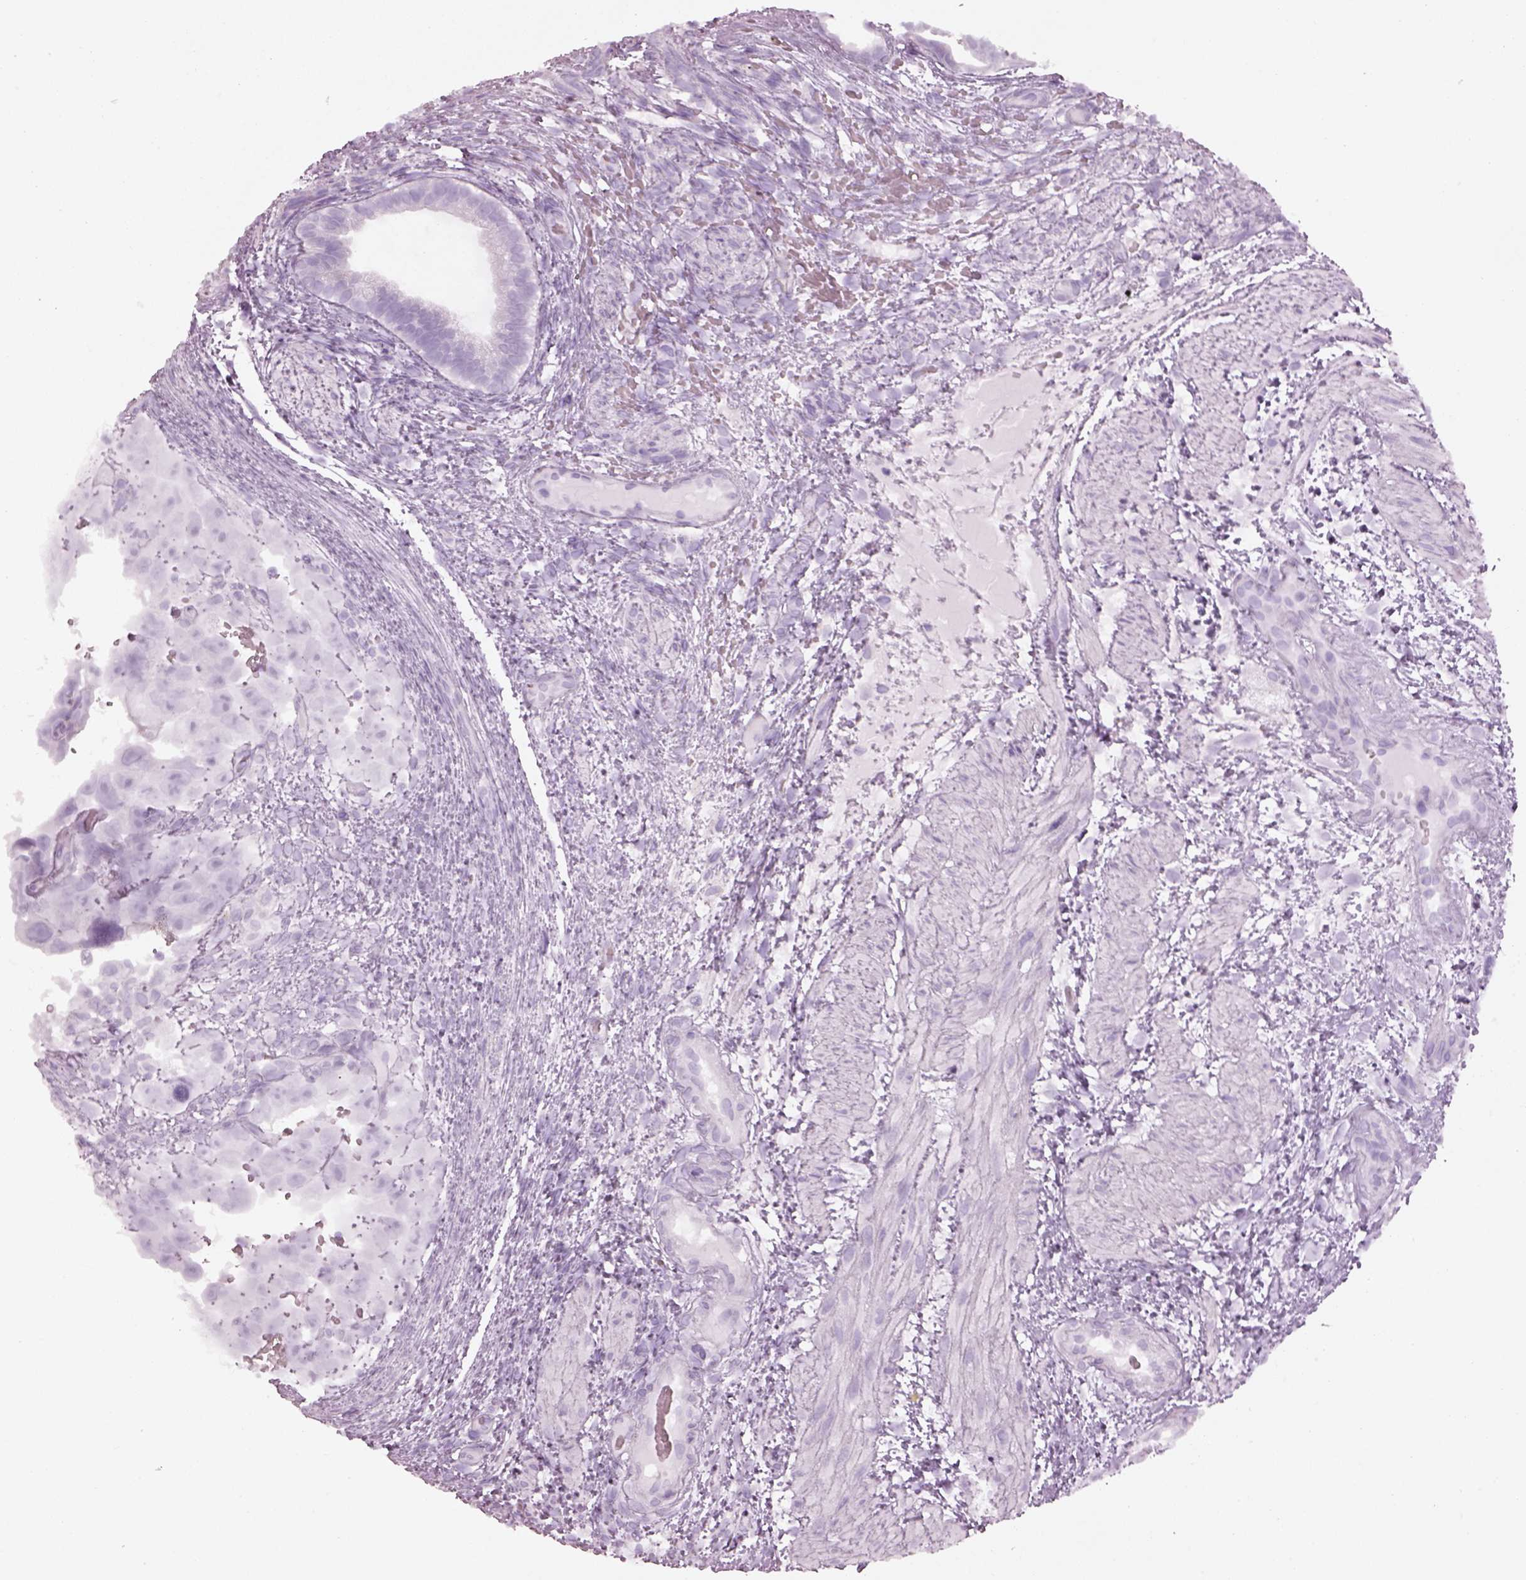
{"staining": {"intensity": "negative", "quantity": "none", "location": "none"}, "tissue": "testis cancer", "cell_type": "Tumor cells", "image_type": "cancer", "snomed": [{"axis": "morphology", "description": "Normal tissue, NOS"}, {"axis": "morphology", "description": "Carcinoma, Embryonal, NOS"}, {"axis": "topography", "description": "Testis"}, {"axis": "topography", "description": "Epididymis"}], "caption": "Tumor cells show no significant positivity in testis cancer (embryonal carcinoma). (Stains: DAB (3,3'-diaminobenzidine) immunohistochemistry (IHC) with hematoxylin counter stain, Microscopy: brightfield microscopy at high magnification).", "gene": "SPATA6L", "patient": {"sex": "male", "age": 24}}